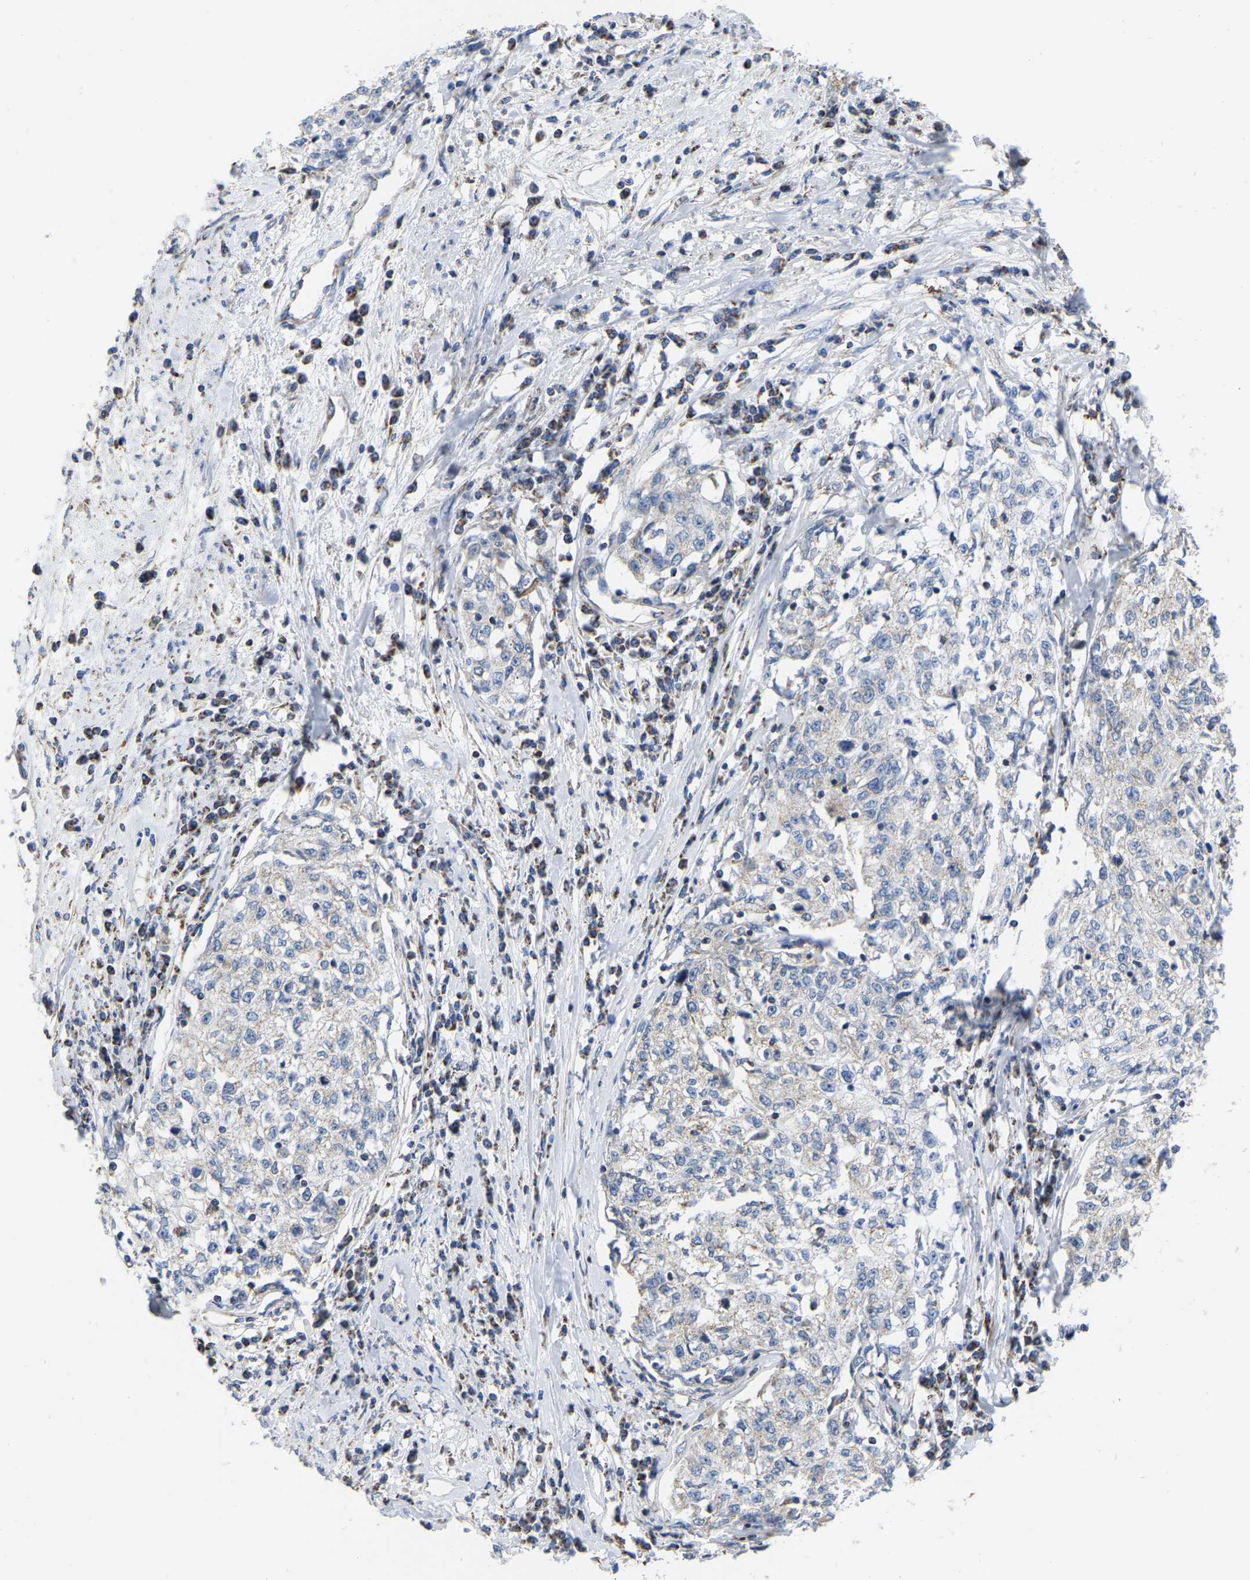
{"staining": {"intensity": "negative", "quantity": "none", "location": "none"}, "tissue": "cervical cancer", "cell_type": "Tumor cells", "image_type": "cancer", "snomed": [{"axis": "morphology", "description": "Squamous cell carcinoma, NOS"}, {"axis": "topography", "description": "Cervix"}], "caption": "A photomicrograph of human cervical cancer (squamous cell carcinoma) is negative for staining in tumor cells.", "gene": "CBLB", "patient": {"sex": "female", "age": 57}}